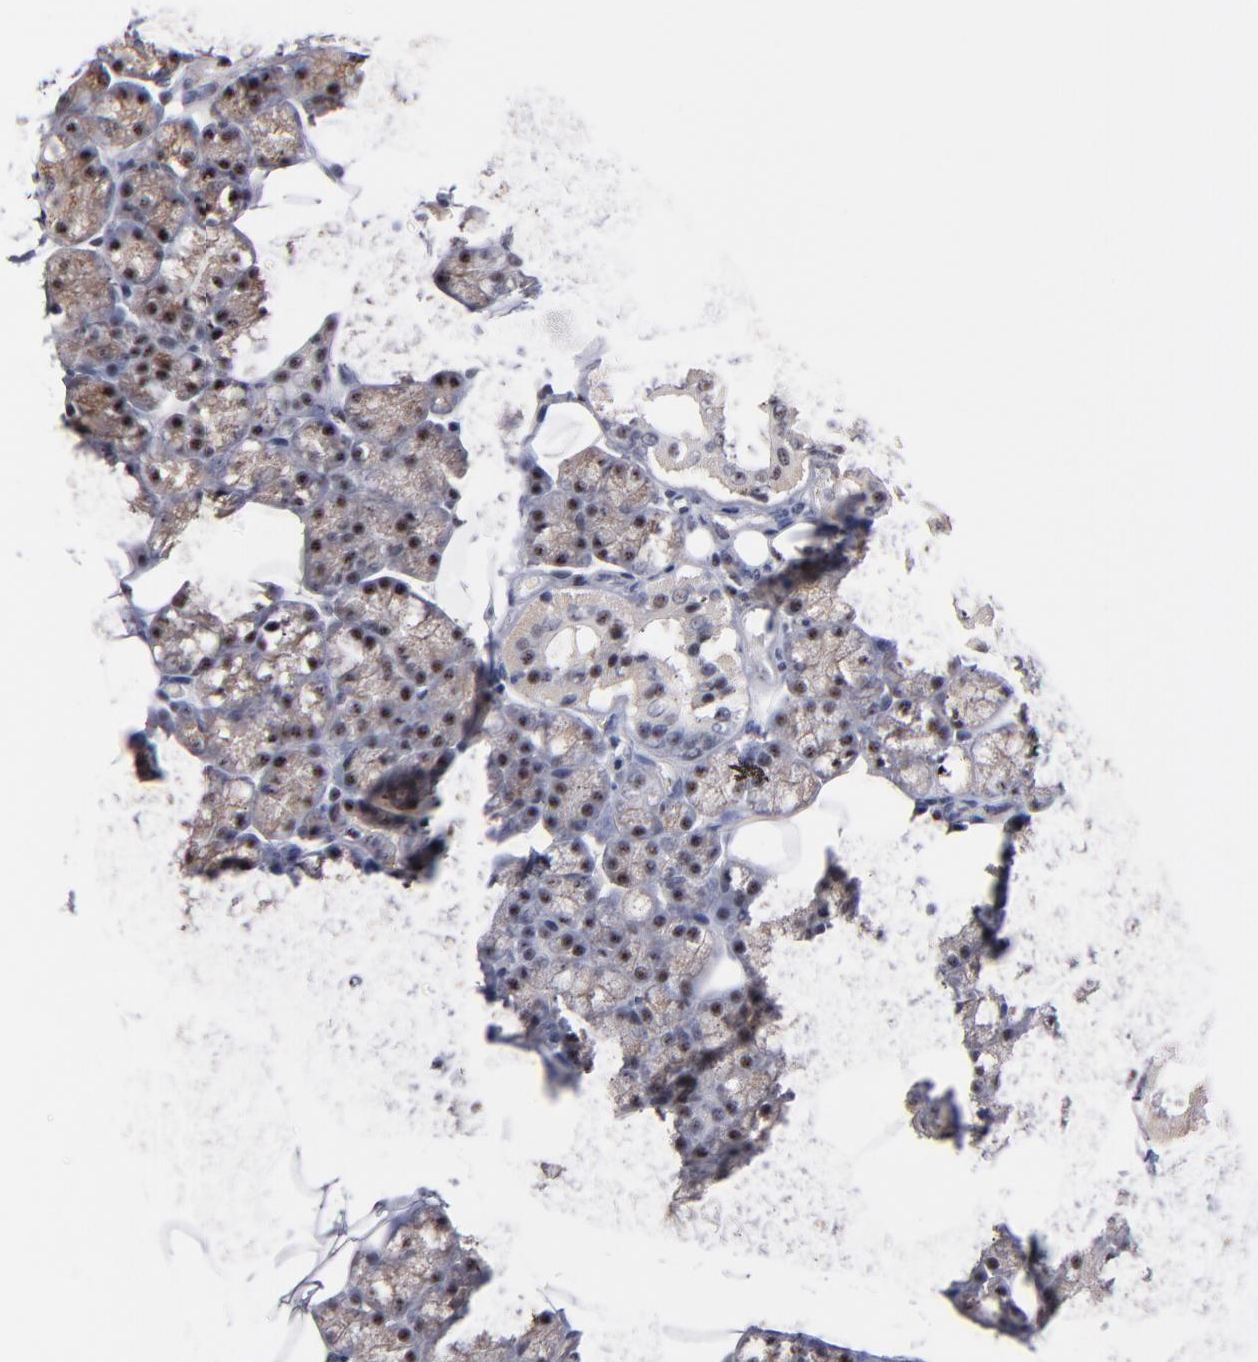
{"staining": {"intensity": "moderate", "quantity": "25%-75%", "location": "cytoplasmic/membranous,nuclear"}, "tissue": "salivary gland", "cell_type": "Glandular cells", "image_type": "normal", "snomed": [{"axis": "morphology", "description": "Normal tissue, NOS"}, {"axis": "topography", "description": "Lymph node"}, {"axis": "topography", "description": "Salivary gland"}], "caption": "IHC histopathology image of unremarkable salivary gland: salivary gland stained using immunohistochemistry (IHC) reveals medium levels of moderate protein expression localized specifically in the cytoplasmic/membranous,nuclear of glandular cells, appearing as a cytoplasmic/membranous,nuclear brown color.", "gene": "RAF1", "patient": {"sex": "male", "age": 8}}